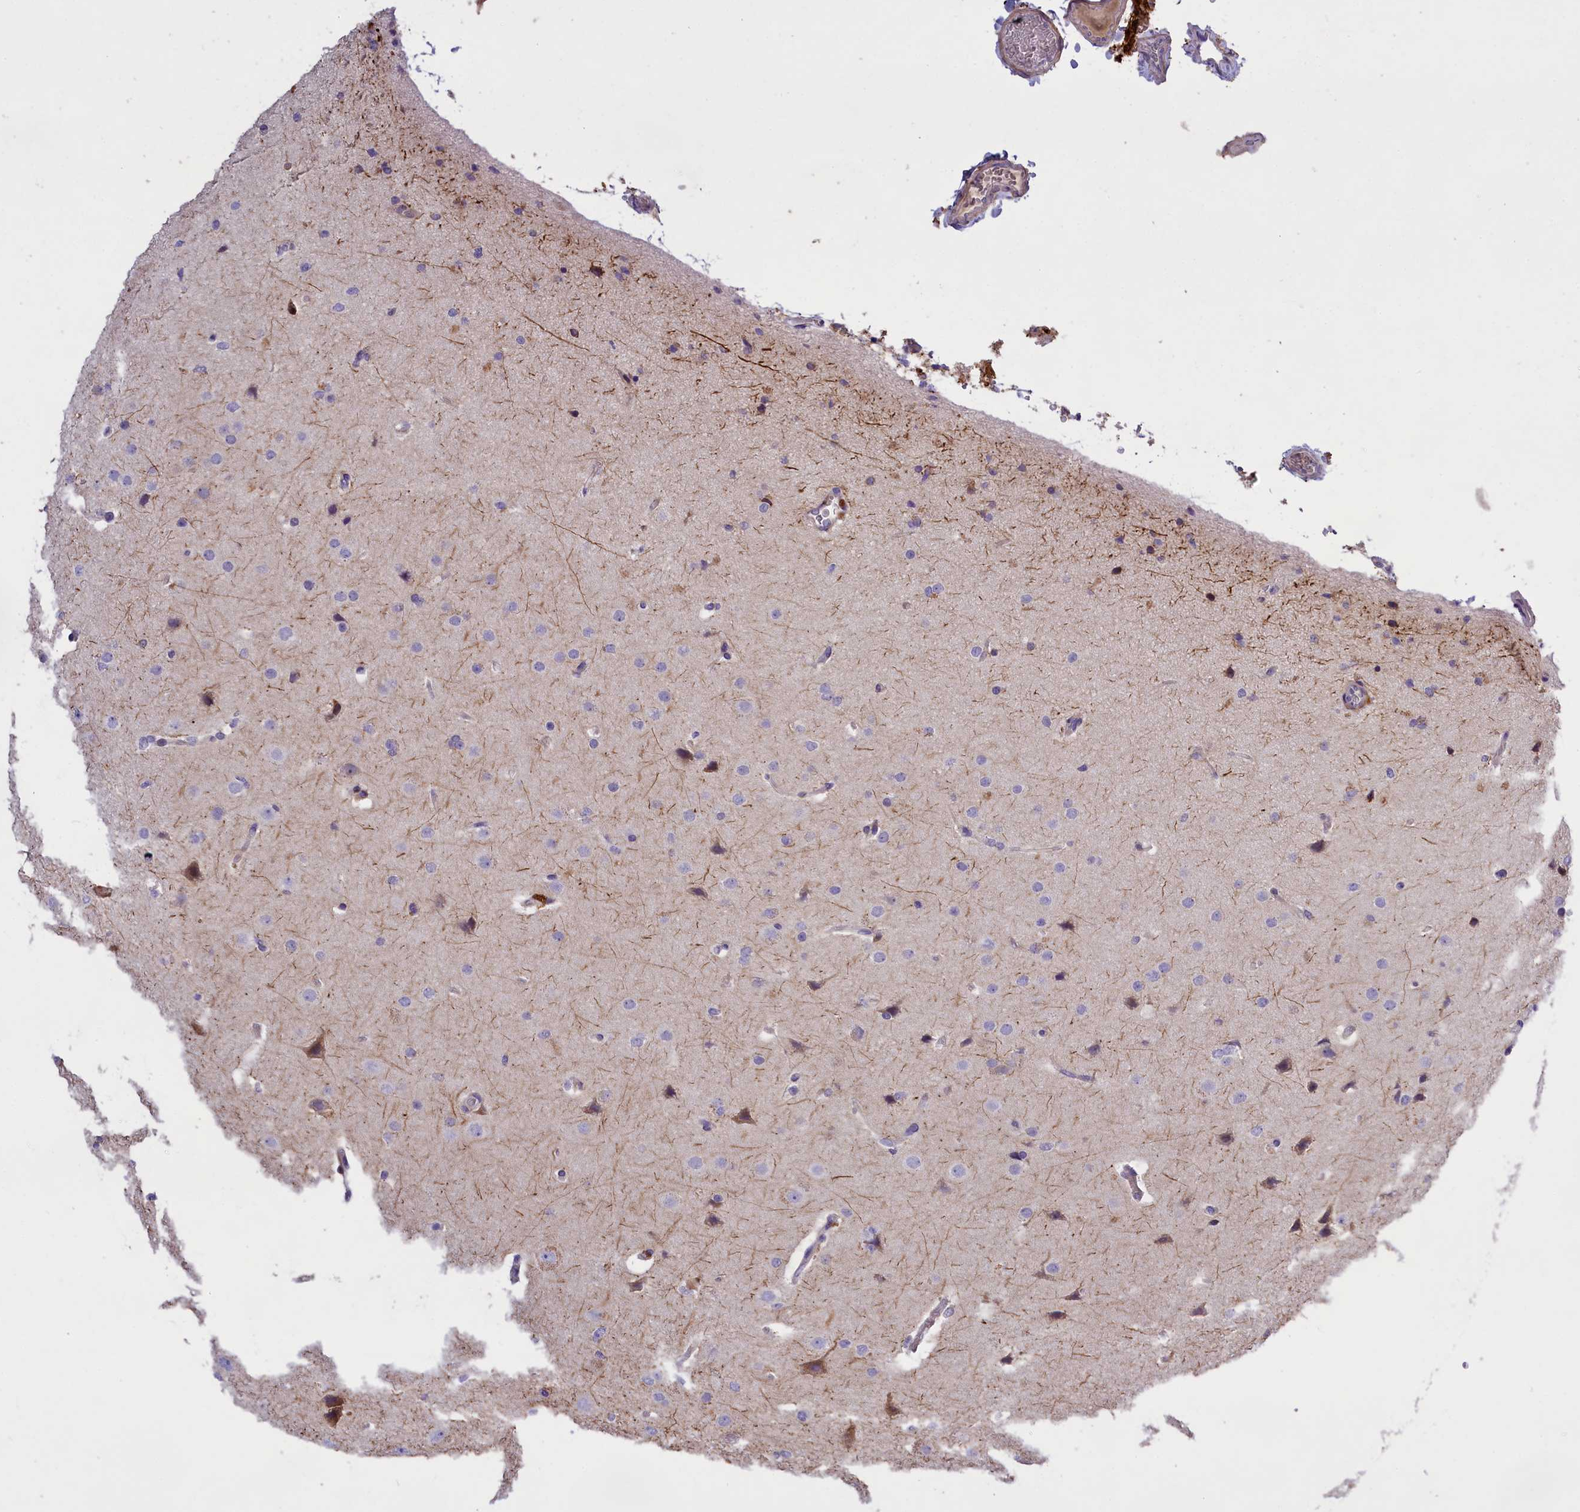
{"staining": {"intensity": "negative", "quantity": "none", "location": "none"}, "tissue": "glioma", "cell_type": "Tumor cells", "image_type": "cancer", "snomed": [{"axis": "morphology", "description": "Glioma, malignant, Low grade"}, {"axis": "topography", "description": "Brain"}], "caption": "IHC of malignant low-grade glioma demonstrates no positivity in tumor cells.", "gene": "ENPP6", "patient": {"sex": "female", "age": 37}}